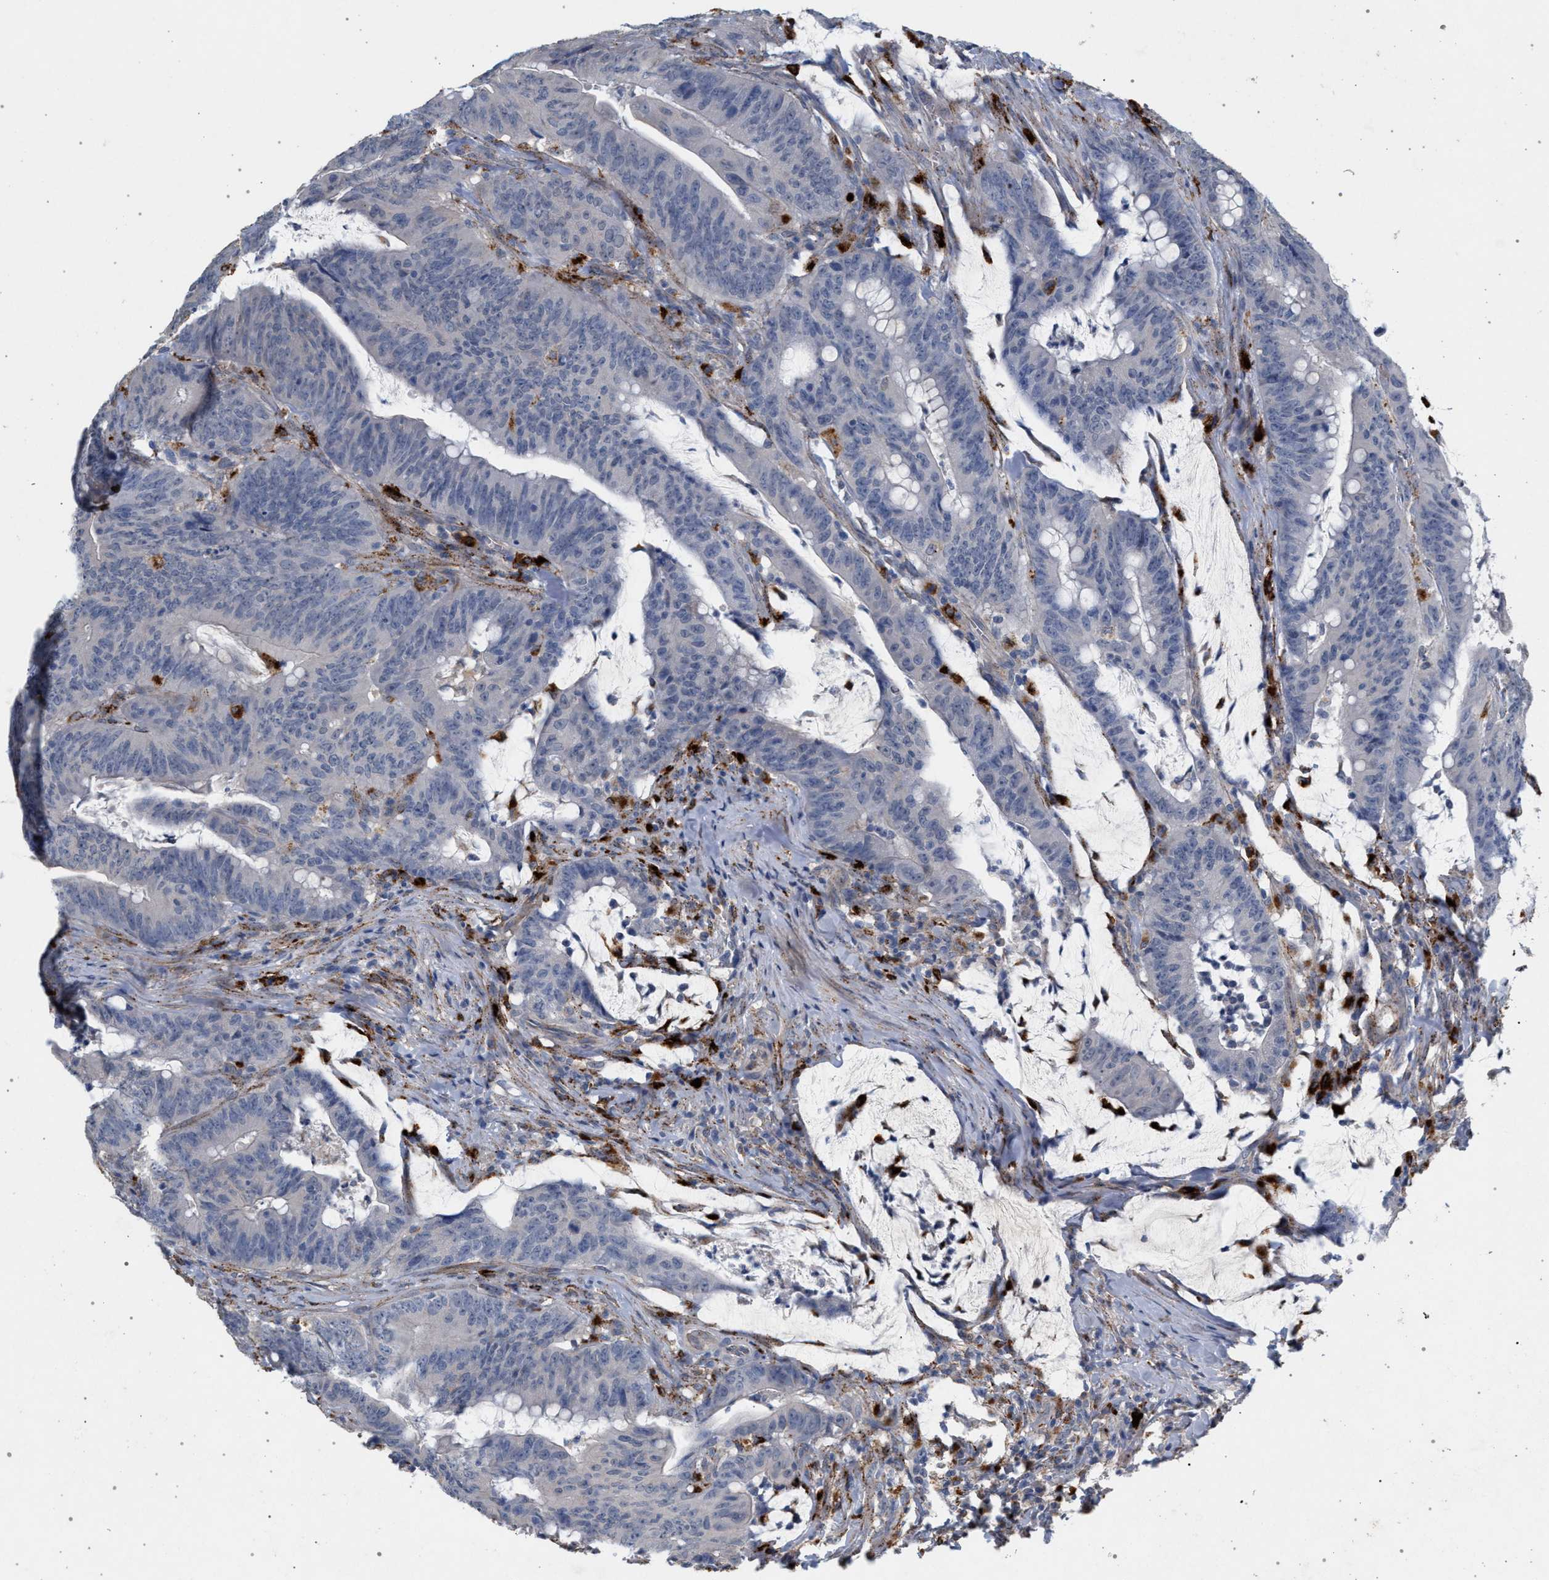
{"staining": {"intensity": "negative", "quantity": "none", "location": "none"}, "tissue": "colorectal cancer", "cell_type": "Tumor cells", "image_type": "cancer", "snomed": [{"axis": "morphology", "description": "Adenocarcinoma, NOS"}, {"axis": "topography", "description": "Colon"}], "caption": "A high-resolution photomicrograph shows IHC staining of adenocarcinoma (colorectal), which shows no significant expression in tumor cells.", "gene": "MAMDC2", "patient": {"sex": "male", "age": 45}}